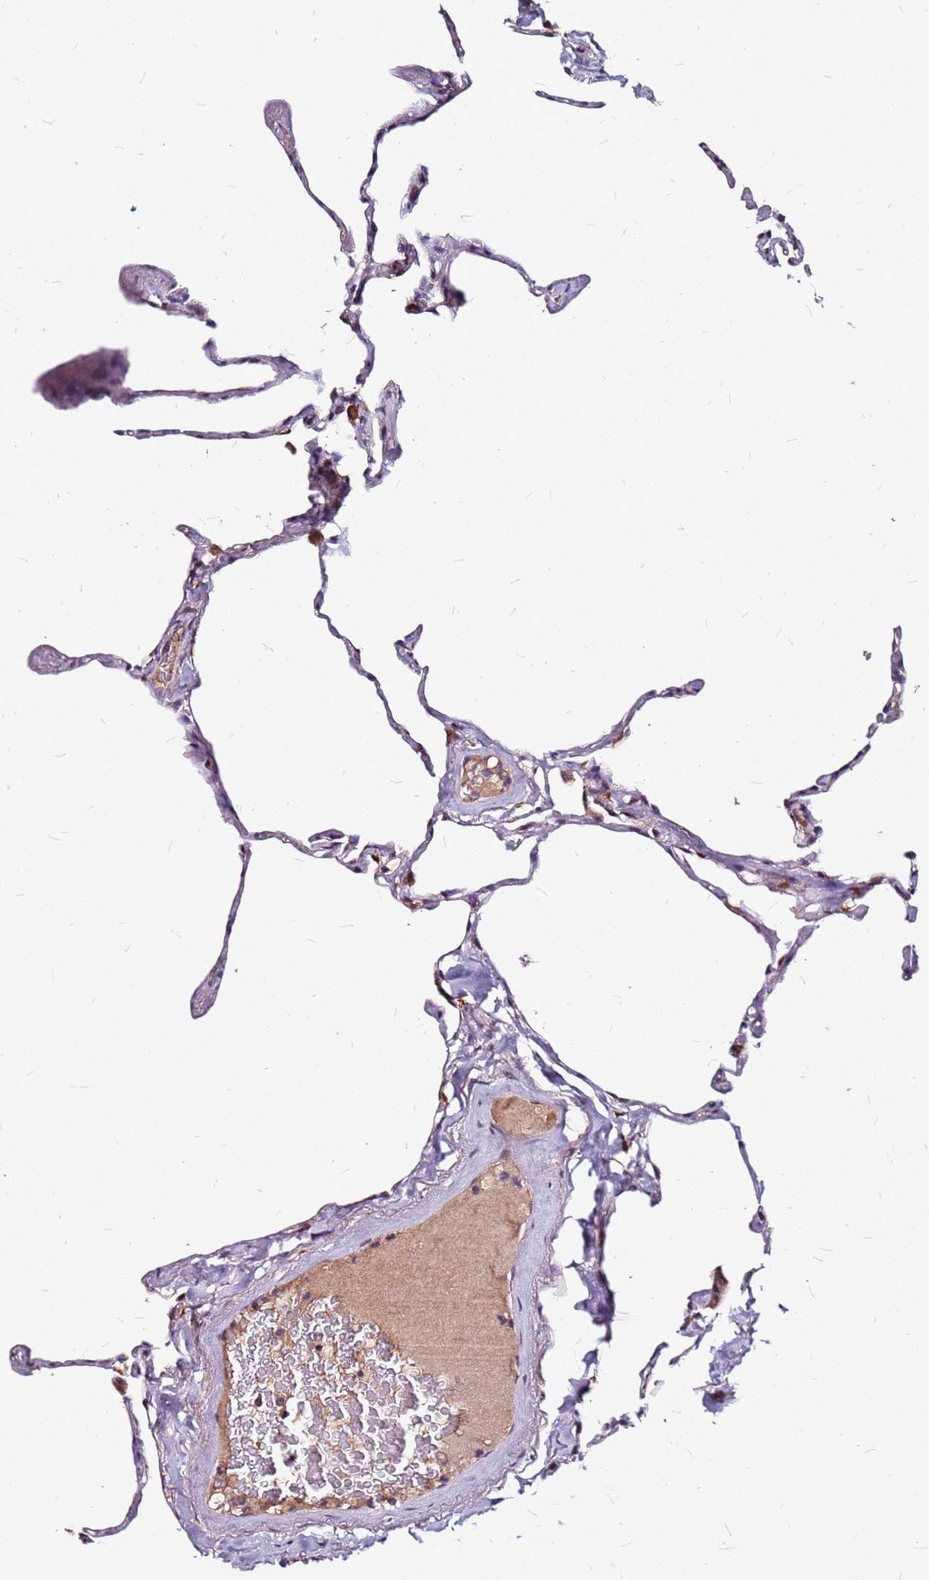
{"staining": {"intensity": "negative", "quantity": "none", "location": "none"}, "tissue": "lung", "cell_type": "Alveolar cells", "image_type": "normal", "snomed": [{"axis": "morphology", "description": "Normal tissue, NOS"}, {"axis": "topography", "description": "Lung"}], "caption": "Immunohistochemistry photomicrograph of normal human lung stained for a protein (brown), which reveals no positivity in alveolar cells. (IHC, brightfield microscopy, high magnification).", "gene": "DCDC2C", "patient": {"sex": "male", "age": 65}}